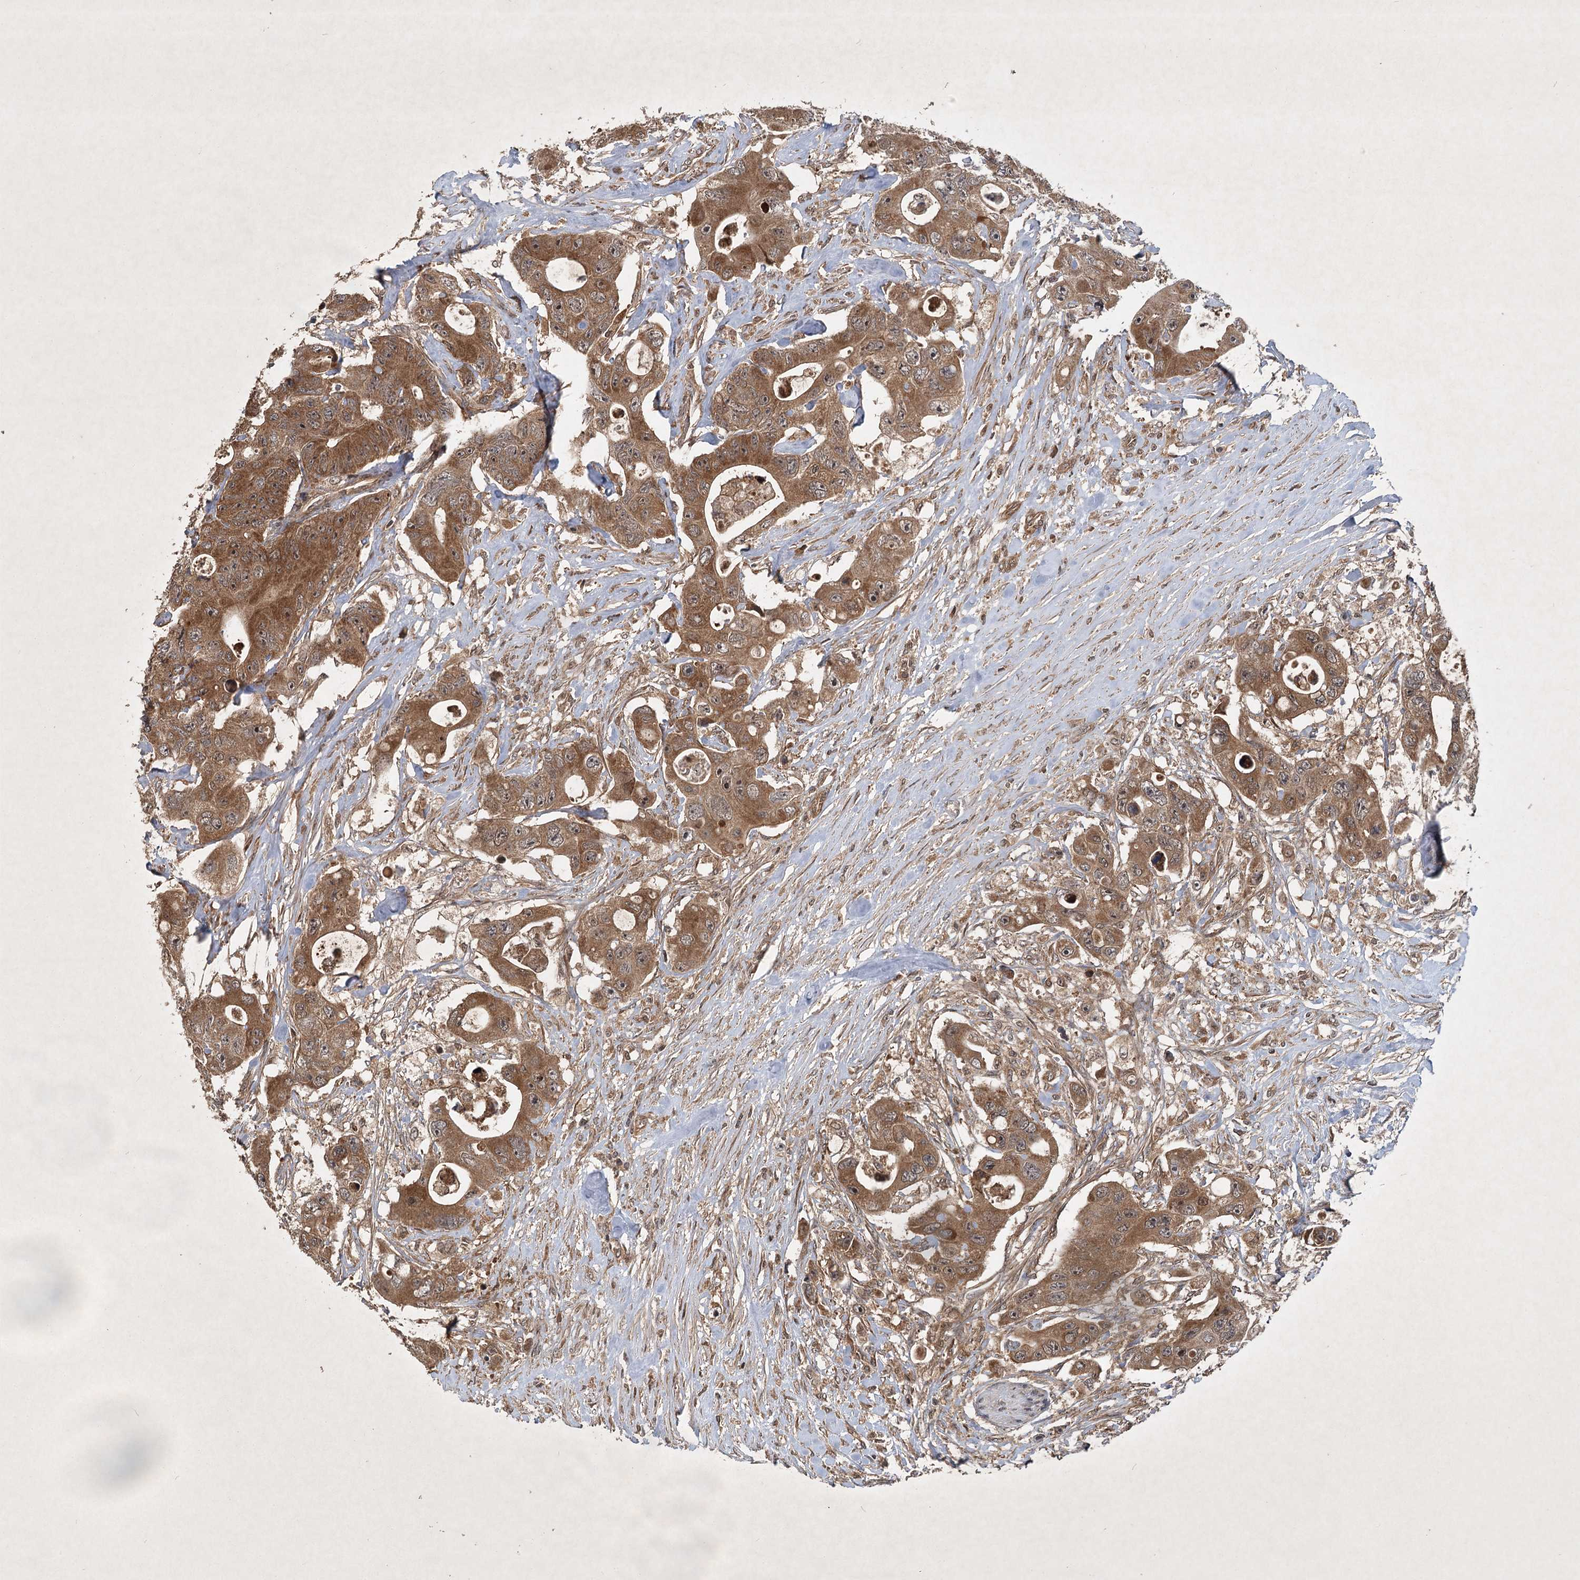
{"staining": {"intensity": "moderate", "quantity": ">75%", "location": "cytoplasmic/membranous"}, "tissue": "colorectal cancer", "cell_type": "Tumor cells", "image_type": "cancer", "snomed": [{"axis": "morphology", "description": "Adenocarcinoma, NOS"}, {"axis": "topography", "description": "Colon"}], "caption": "Tumor cells display medium levels of moderate cytoplasmic/membranous positivity in about >75% of cells in human colorectal cancer (adenocarcinoma).", "gene": "INSIG2", "patient": {"sex": "female", "age": 46}}